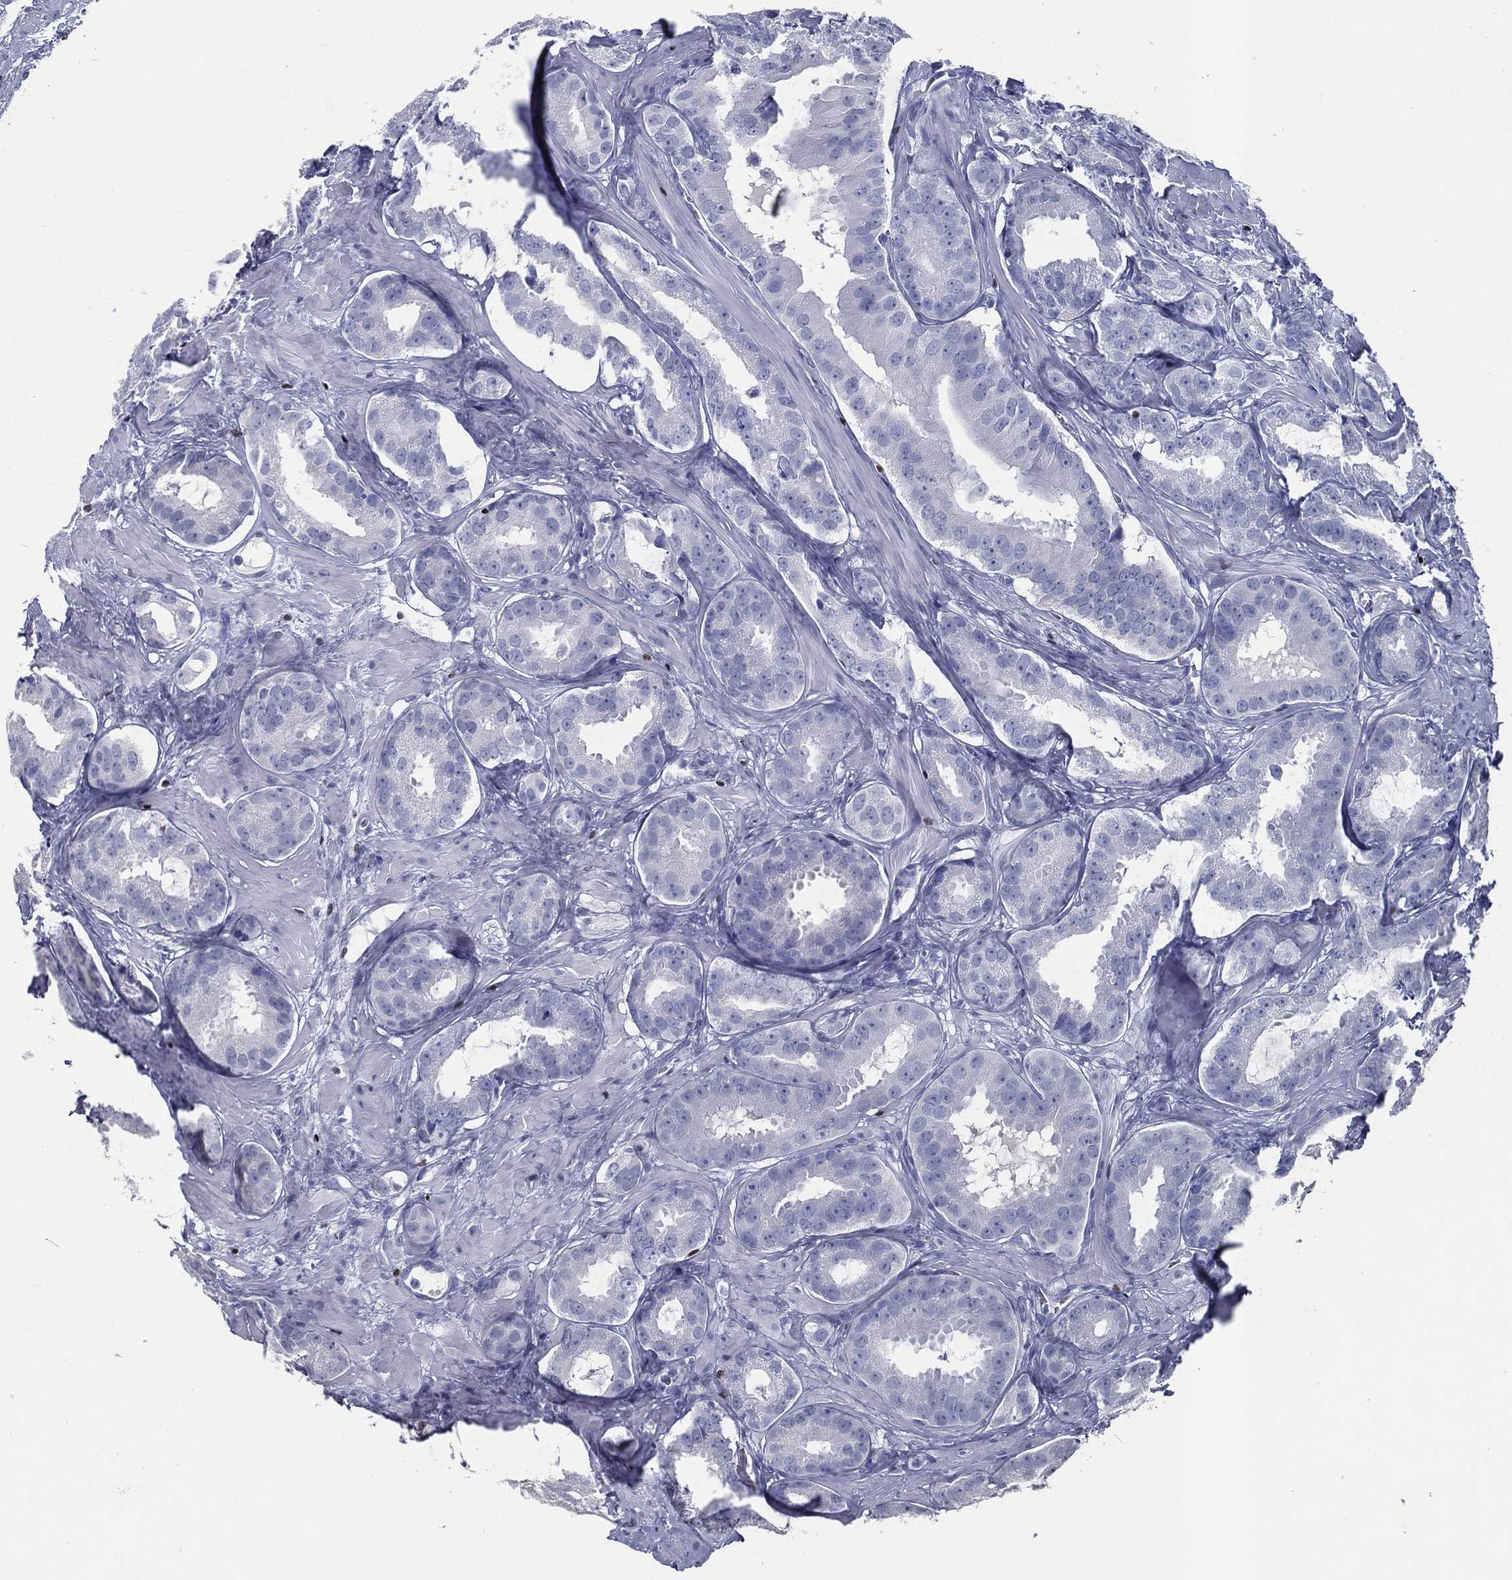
{"staining": {"intensity": "negative", "quantity": "none", "location": "none"}, "tissue": "prostate cancer", "cell_type": "Tumor cells", "image_type": "cancer", "snomed": [{"axis": "morphology", "description": "Adenocarcinoma, NOS"}, {"axis": "topography", "description": "Prostate"}], "caption": "There is no significant expression in tumor cells of prostate adenocarcinoma.", "gene": "PYHIN1", "patient": {"sex": "male", "age": 69}}